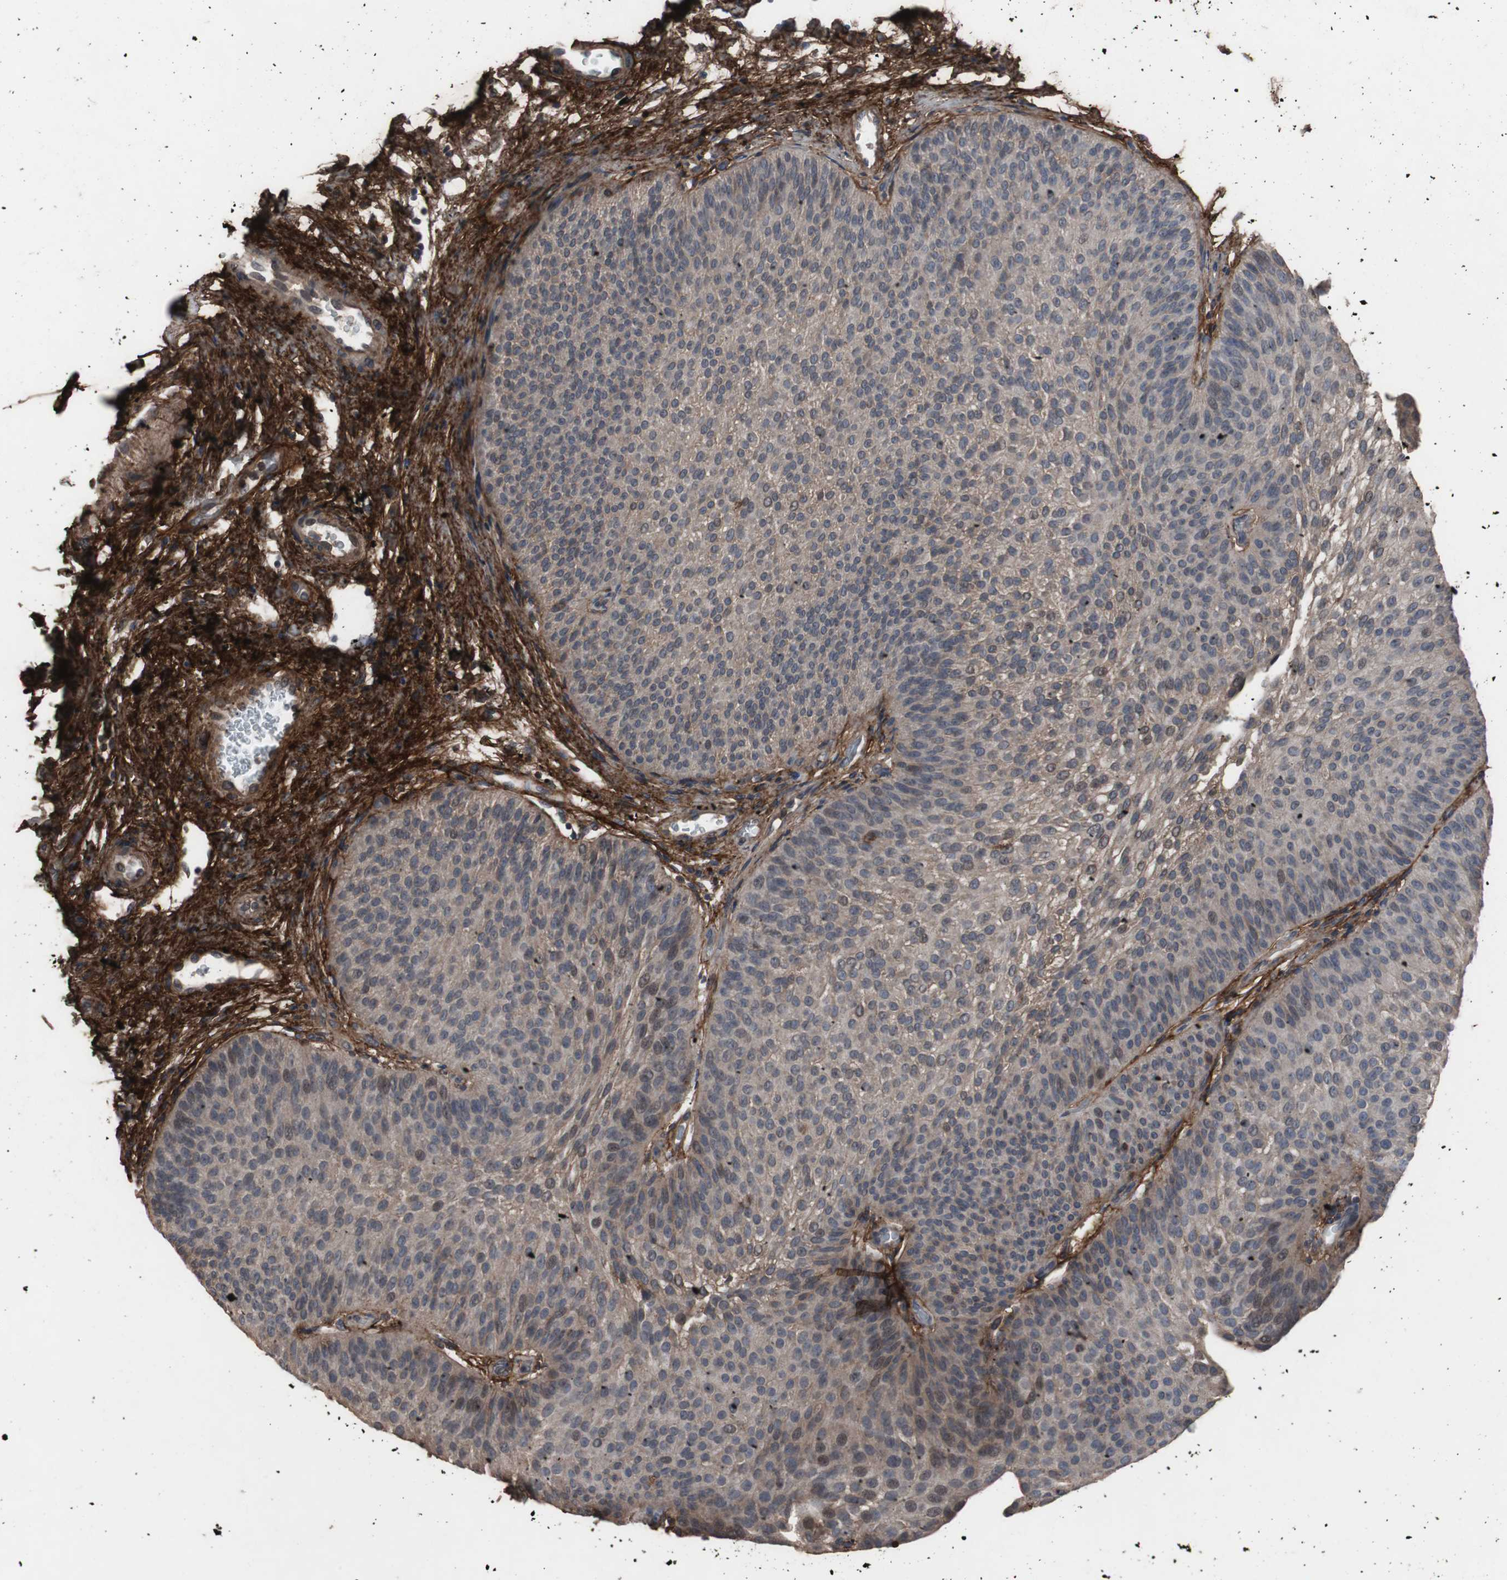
{"staining": {"intensity": "negative", "quantity": "none", "location": "none"}, "tissue": "urothelial cancer", "cell_type": "Tumor cells", "image_type": "cancer", "snomed": [{"axis": "morphology", "description": "Urothelial carcinoma, Low grade"}, {"axis": "topography", "description": "Urinary bladder"}], "caption": "There is no significant positivity in tumor cells of low-grade urothelial carcinoma. (DAB (3,3'-diaminobenzidine) immunohistochemistry visualized using brightfield microscopy, high magnification).", "gene": "COL6A2", "patient": {"sex": "female", "age": 60}}